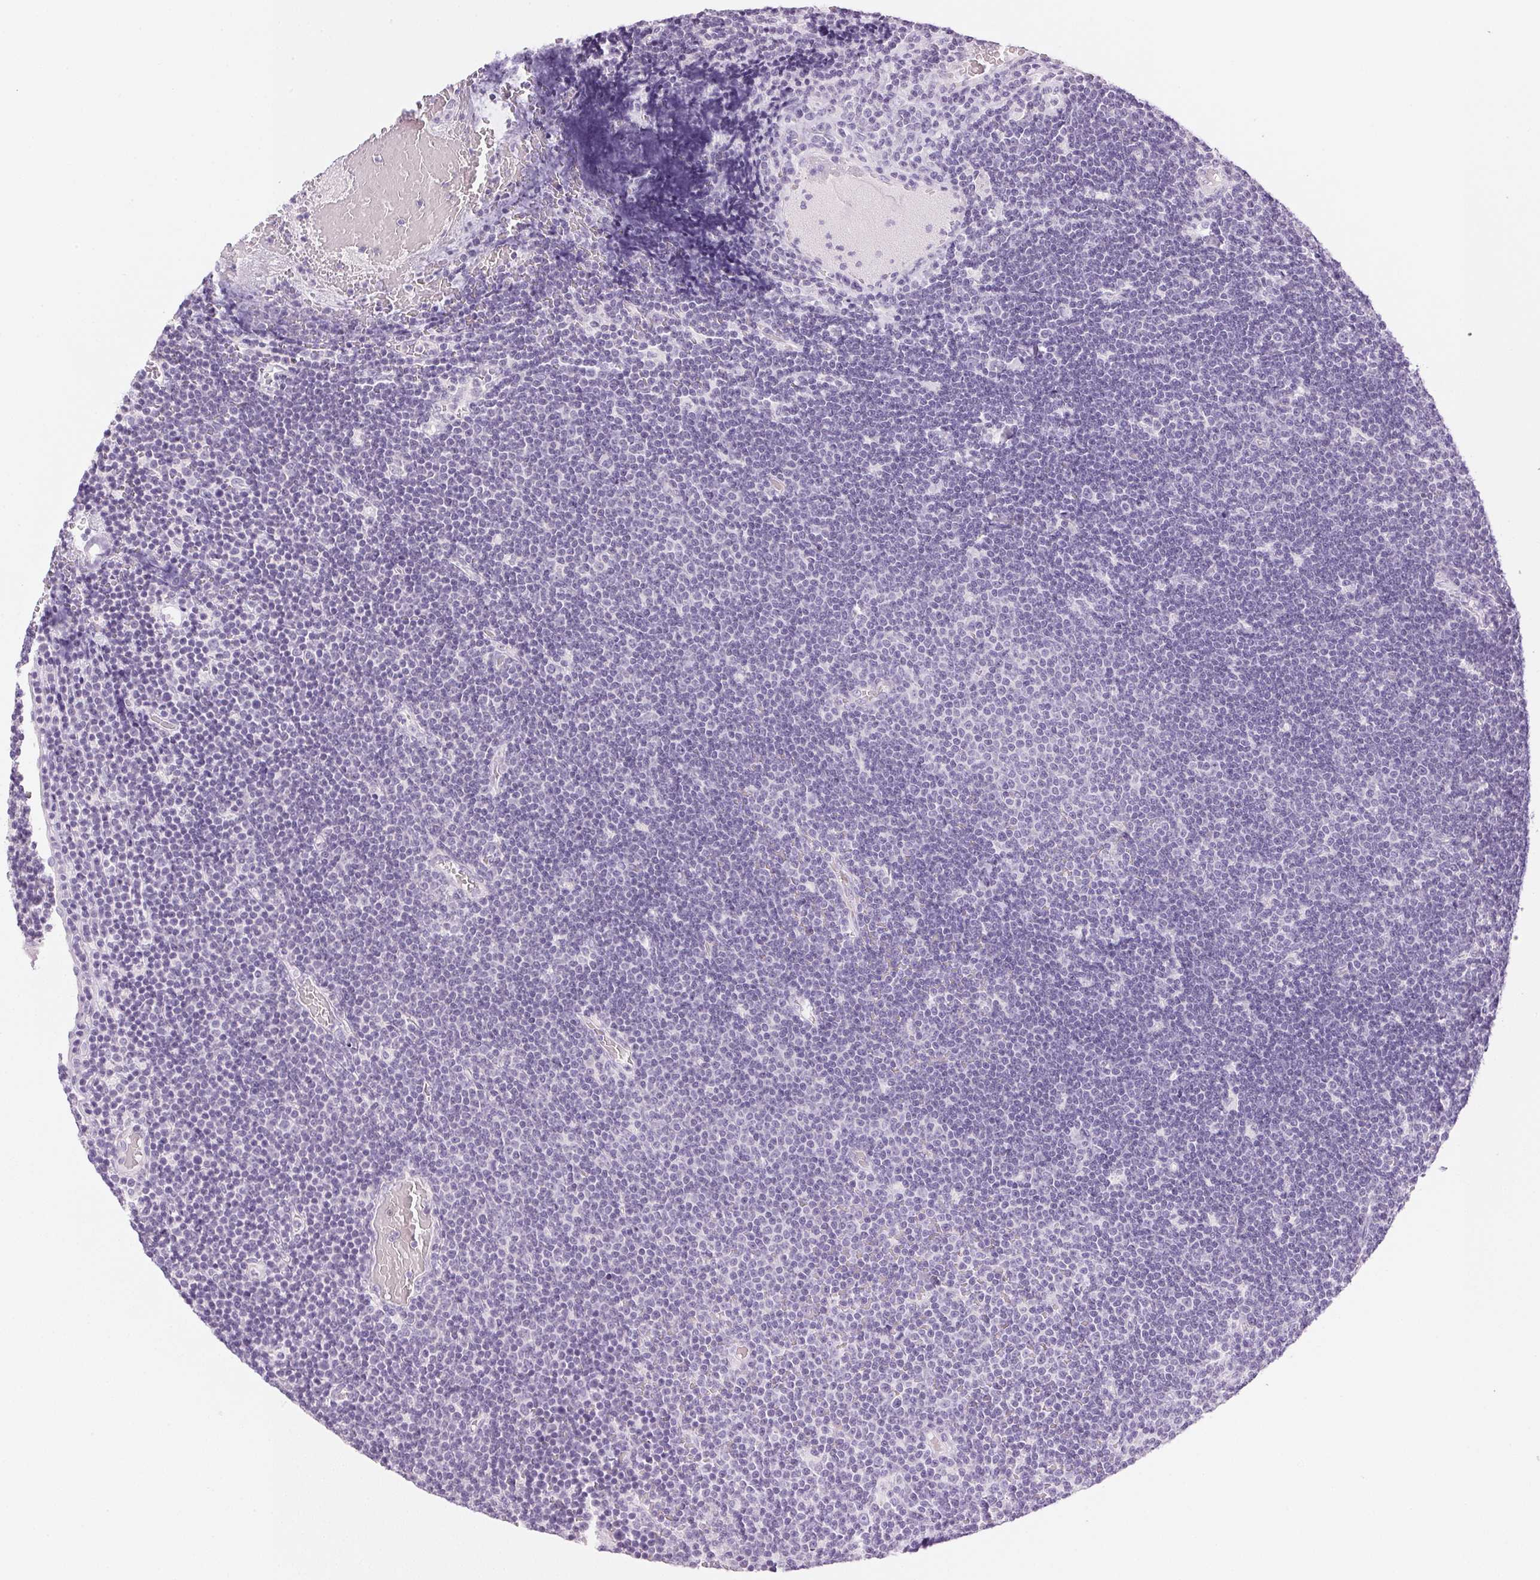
{"staining": {"intensity": "negative", "quantity": "none", "location": "none"}, "tissue": "lymphoma", "cell_type": "Tumor cells", "image_type": "cancer", "snomed": [{"axis": "morphology", "description": "Malignant lymphoma, non-Hodgkin's type, Low grade"}, {"axis": "topography", "description": "Brain"}], "caption": "Tumor cells show no significant expression in low-grade malignant lymphoma, non-Hodgkin's type.", "gene": "IGFBP1", "patient": {"sex": "female", "age": 66}}